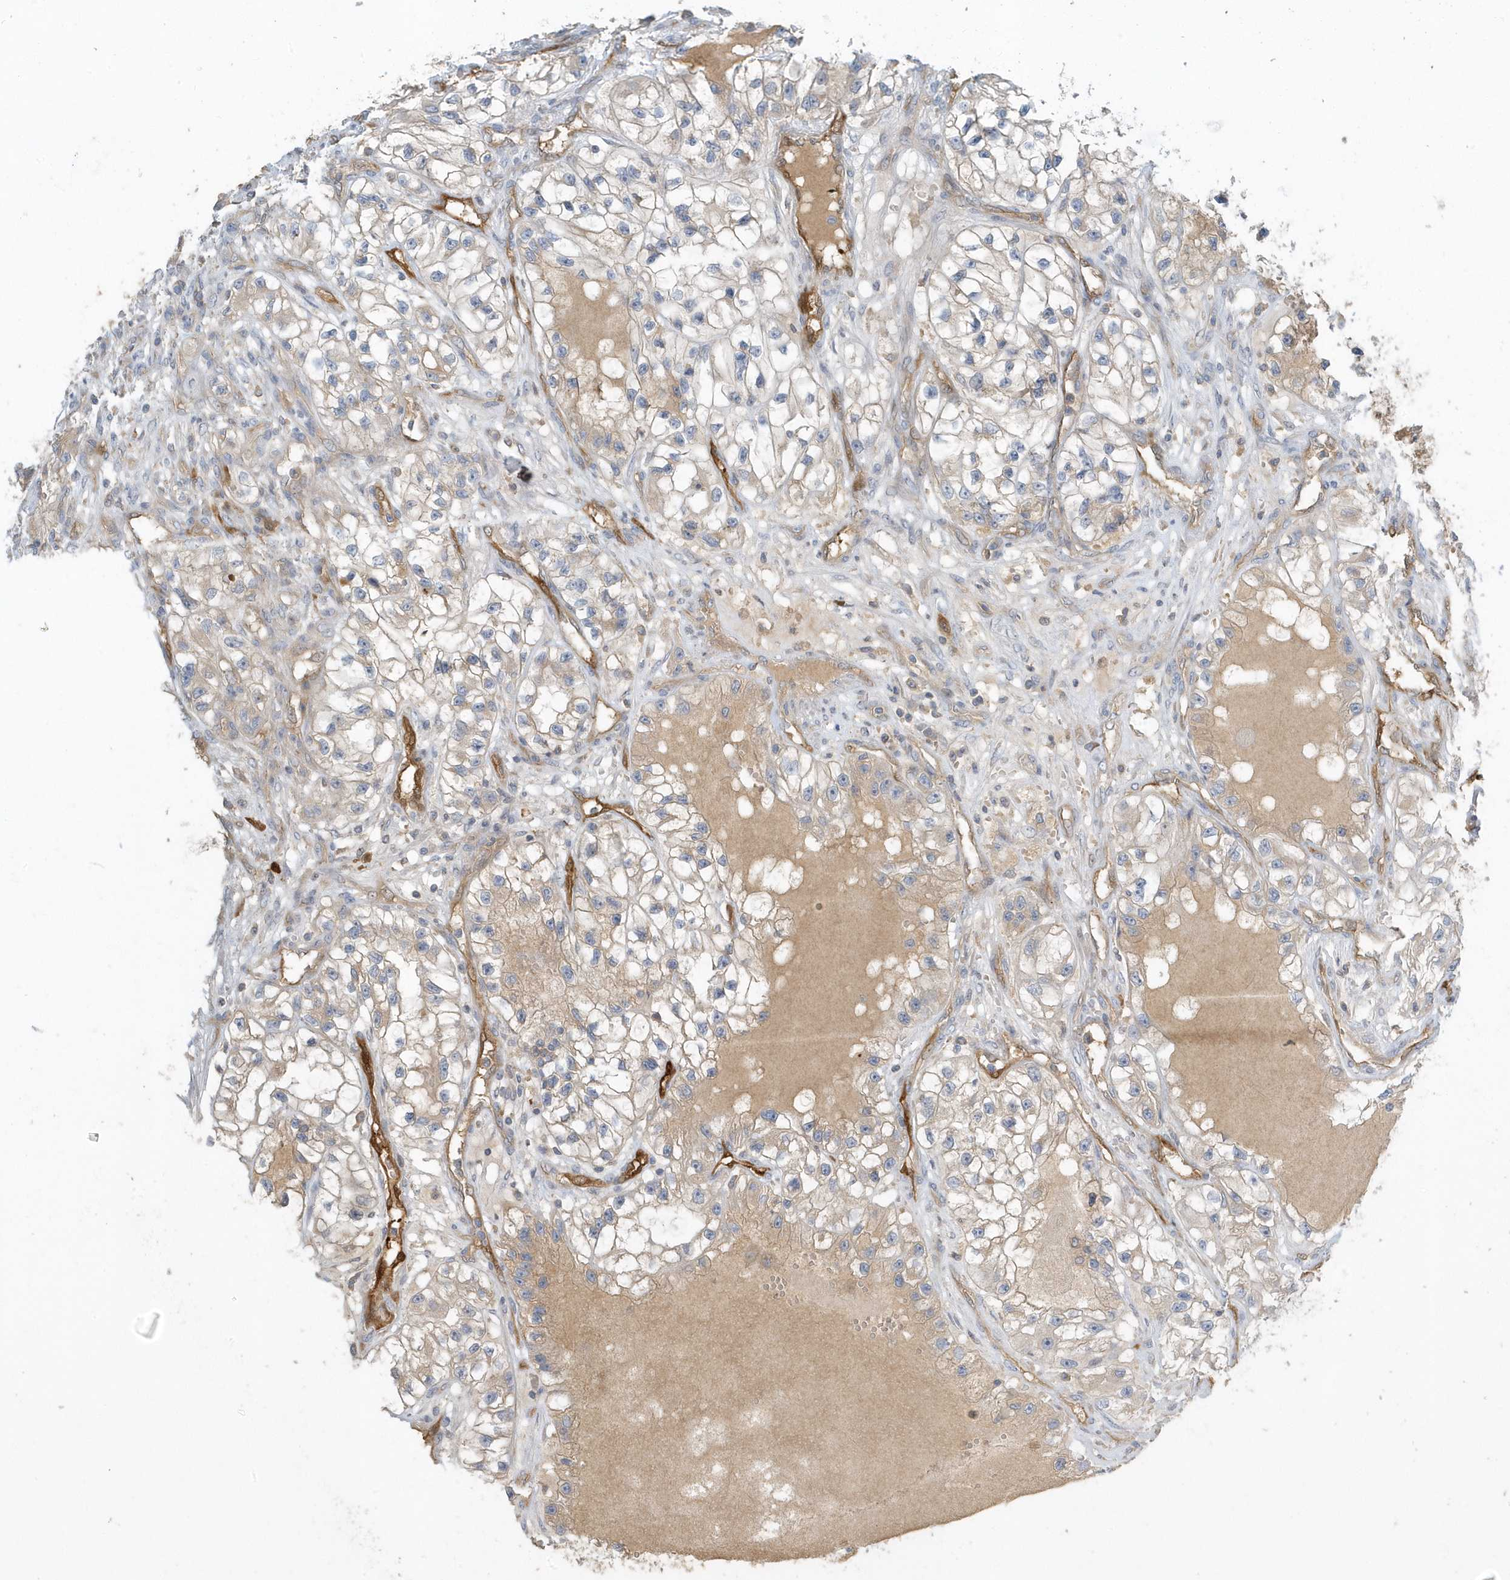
{"staining": {"intensity": "weak", "quantity": "<25%", "location": "cytoplasmic/membranous"}, "tissue": "renal cancer", "cell_type": "Tumor cells", "image_type": "cancer", "snomed": [{"axis": "morphology", "description": "Adenocarcinoma, NOS"}, {"axis": "topography", "description": "Kidney"}], "caption": "Tumor cells show no significant staining in renal cancer (adenocarcinoma).", "gene": "USP53", "patient": {"sex": "female", "age": 57}}